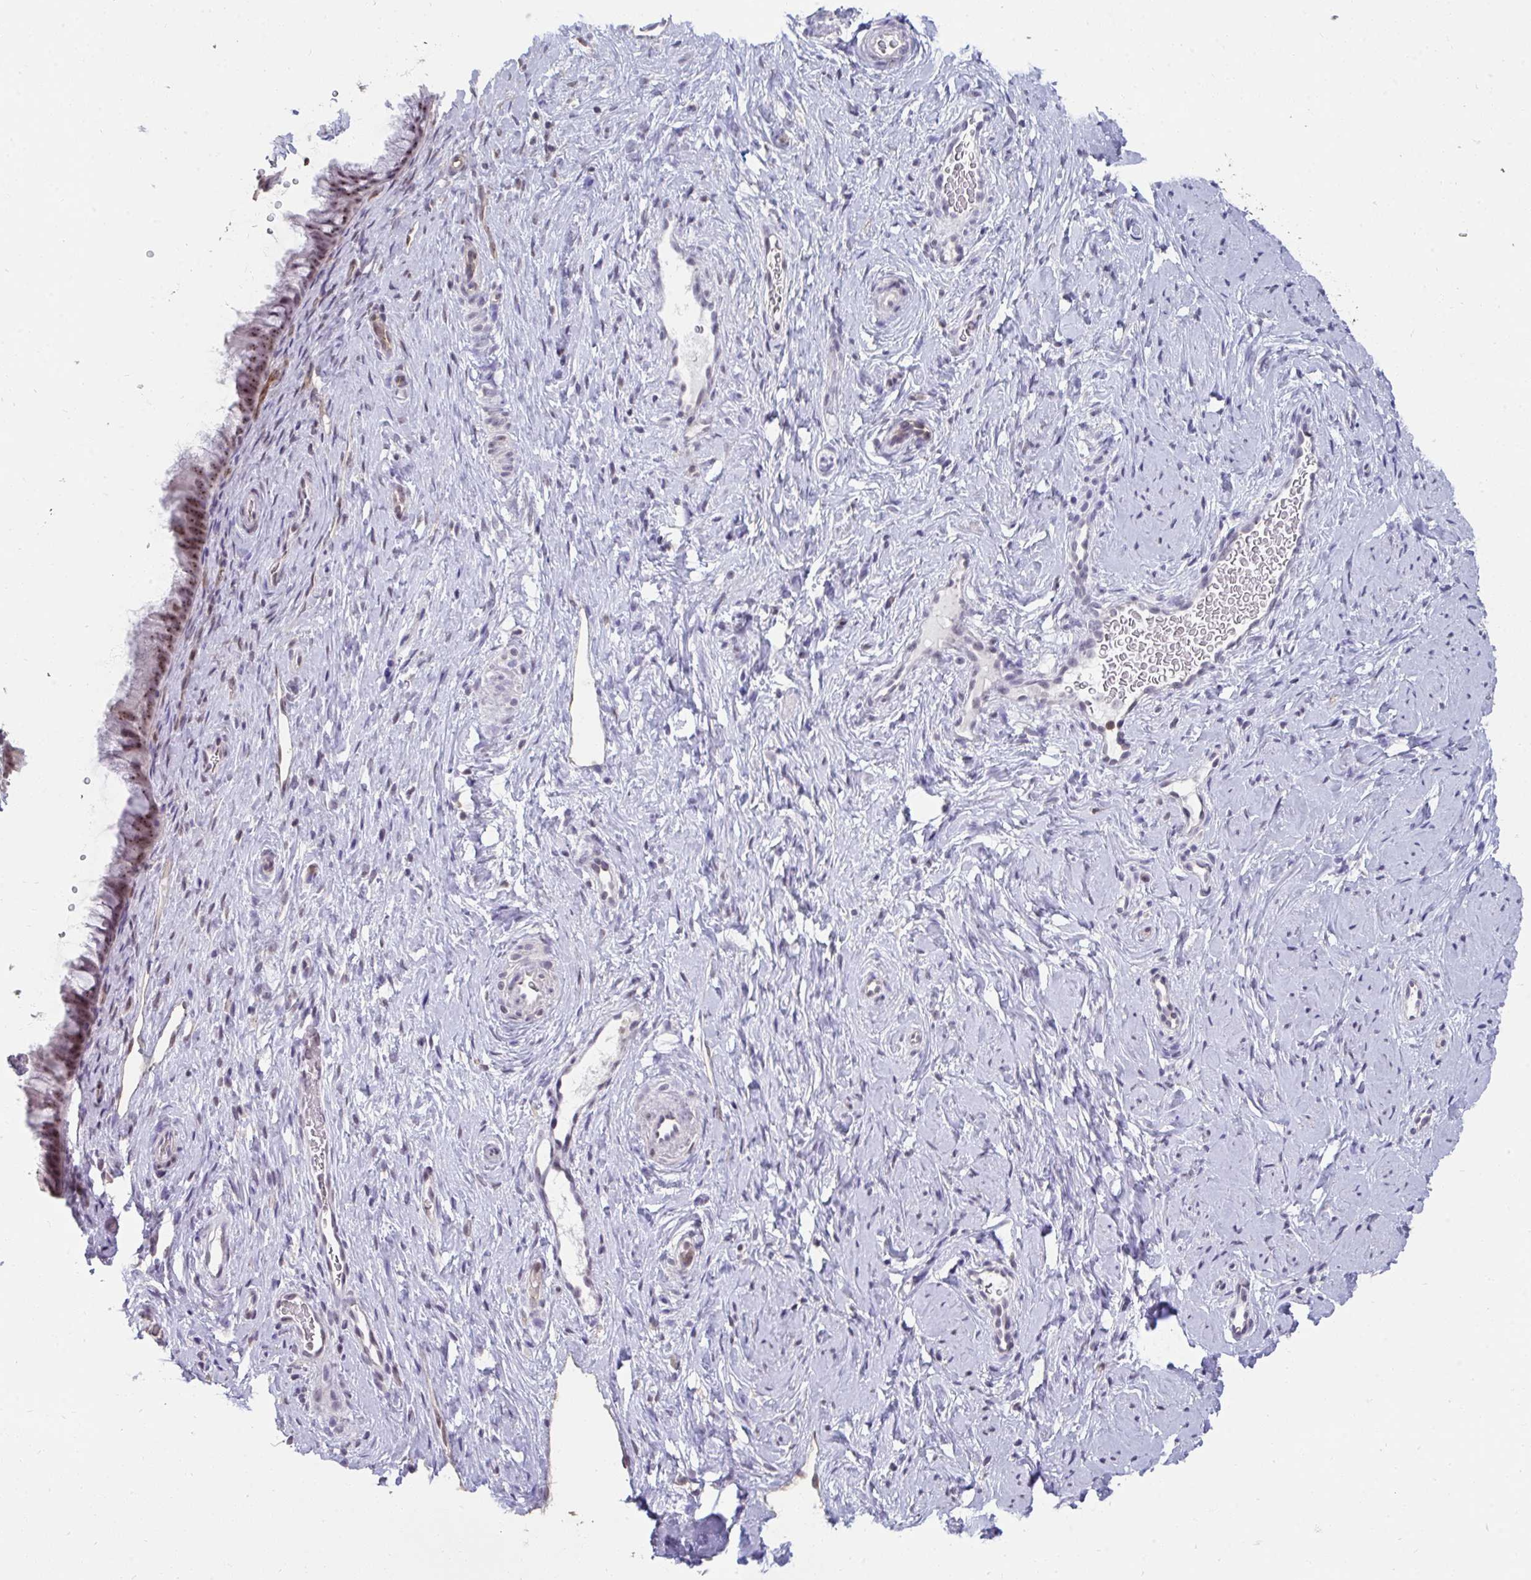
{"staining": {"intensity": "moderate", "quantity": ">75%", "location": "nuclear"}, "tissue": "cervix", "cell_type": "Glandular cells", "image_type": "normal", "snomed": [{"axis": "morphology", "description": "Normal tissue, NOS"}, {"axis": "topography", "description": "Cervix"}], "caption": "IHC (DAB) staining of unremarkable human cervix shows moderate nuclear protein staining in about >75% of glandular cells. (brown staining indicates protein expression, while blue staining denotes nuclei).", "gene": "SENP3", "patient": {"sex": "female", "age": 34}}